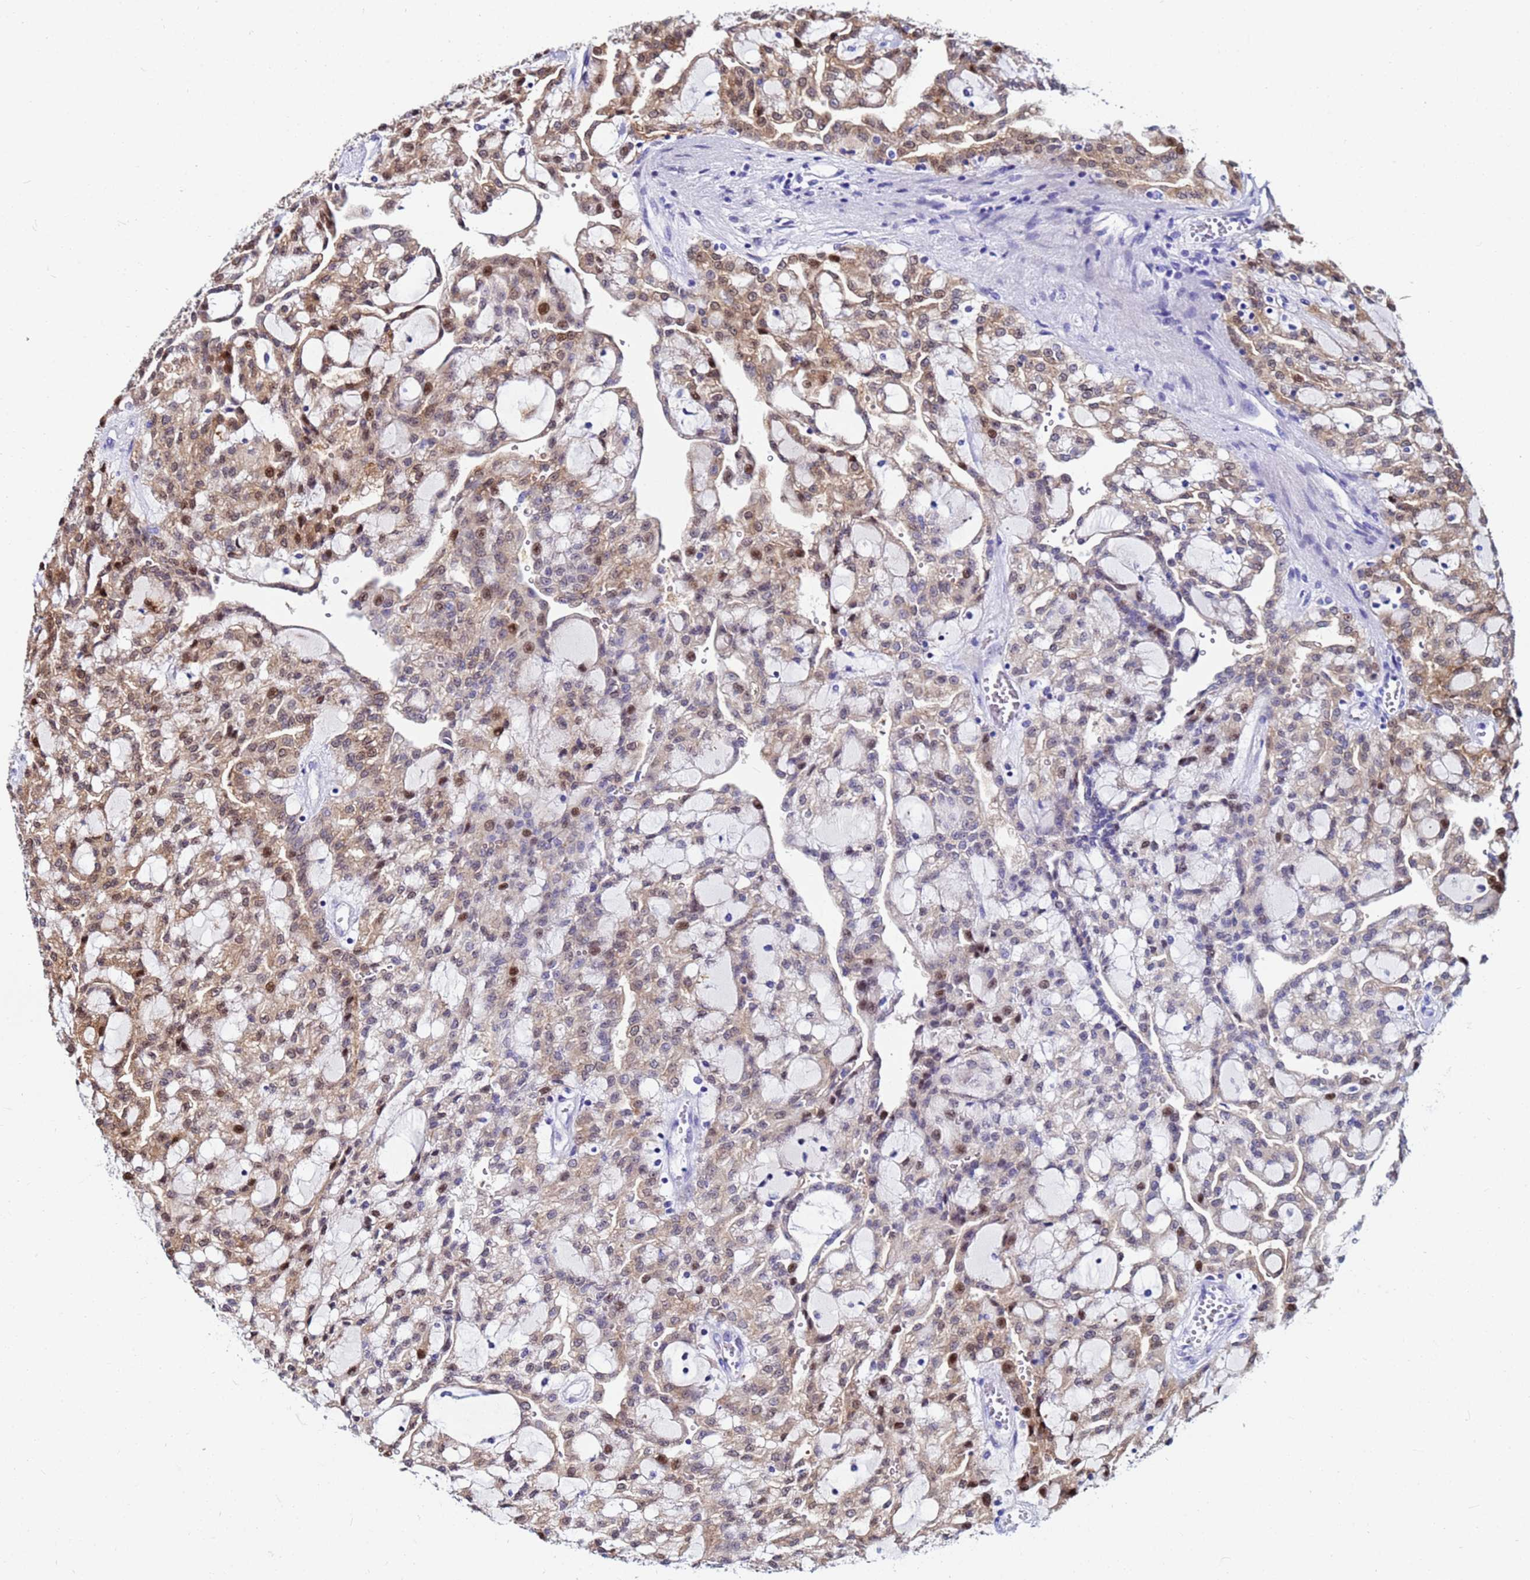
{"staining": {"intensity": "moderate", "quantity": "25%-75%", "location": "cytoplasmic/membranous,nuclear"}, "tissue": "renal cancer", "cell_type": "Tumor cells", "image_type": "cancer", "snomed": [{"axis": "morphology", "description": "Adenocarcinoma, NOS"}, {"axis": "topography", "description": "Kidney"}], "caption": "Protein staining displays moderate cytoplasmic/membranous and nuclear staining in about 25%-75% of tumor cells in renal adenocarcinoma.", "gene": "PPP1R14C", "patient": {"sex": "male", "age": 63}}